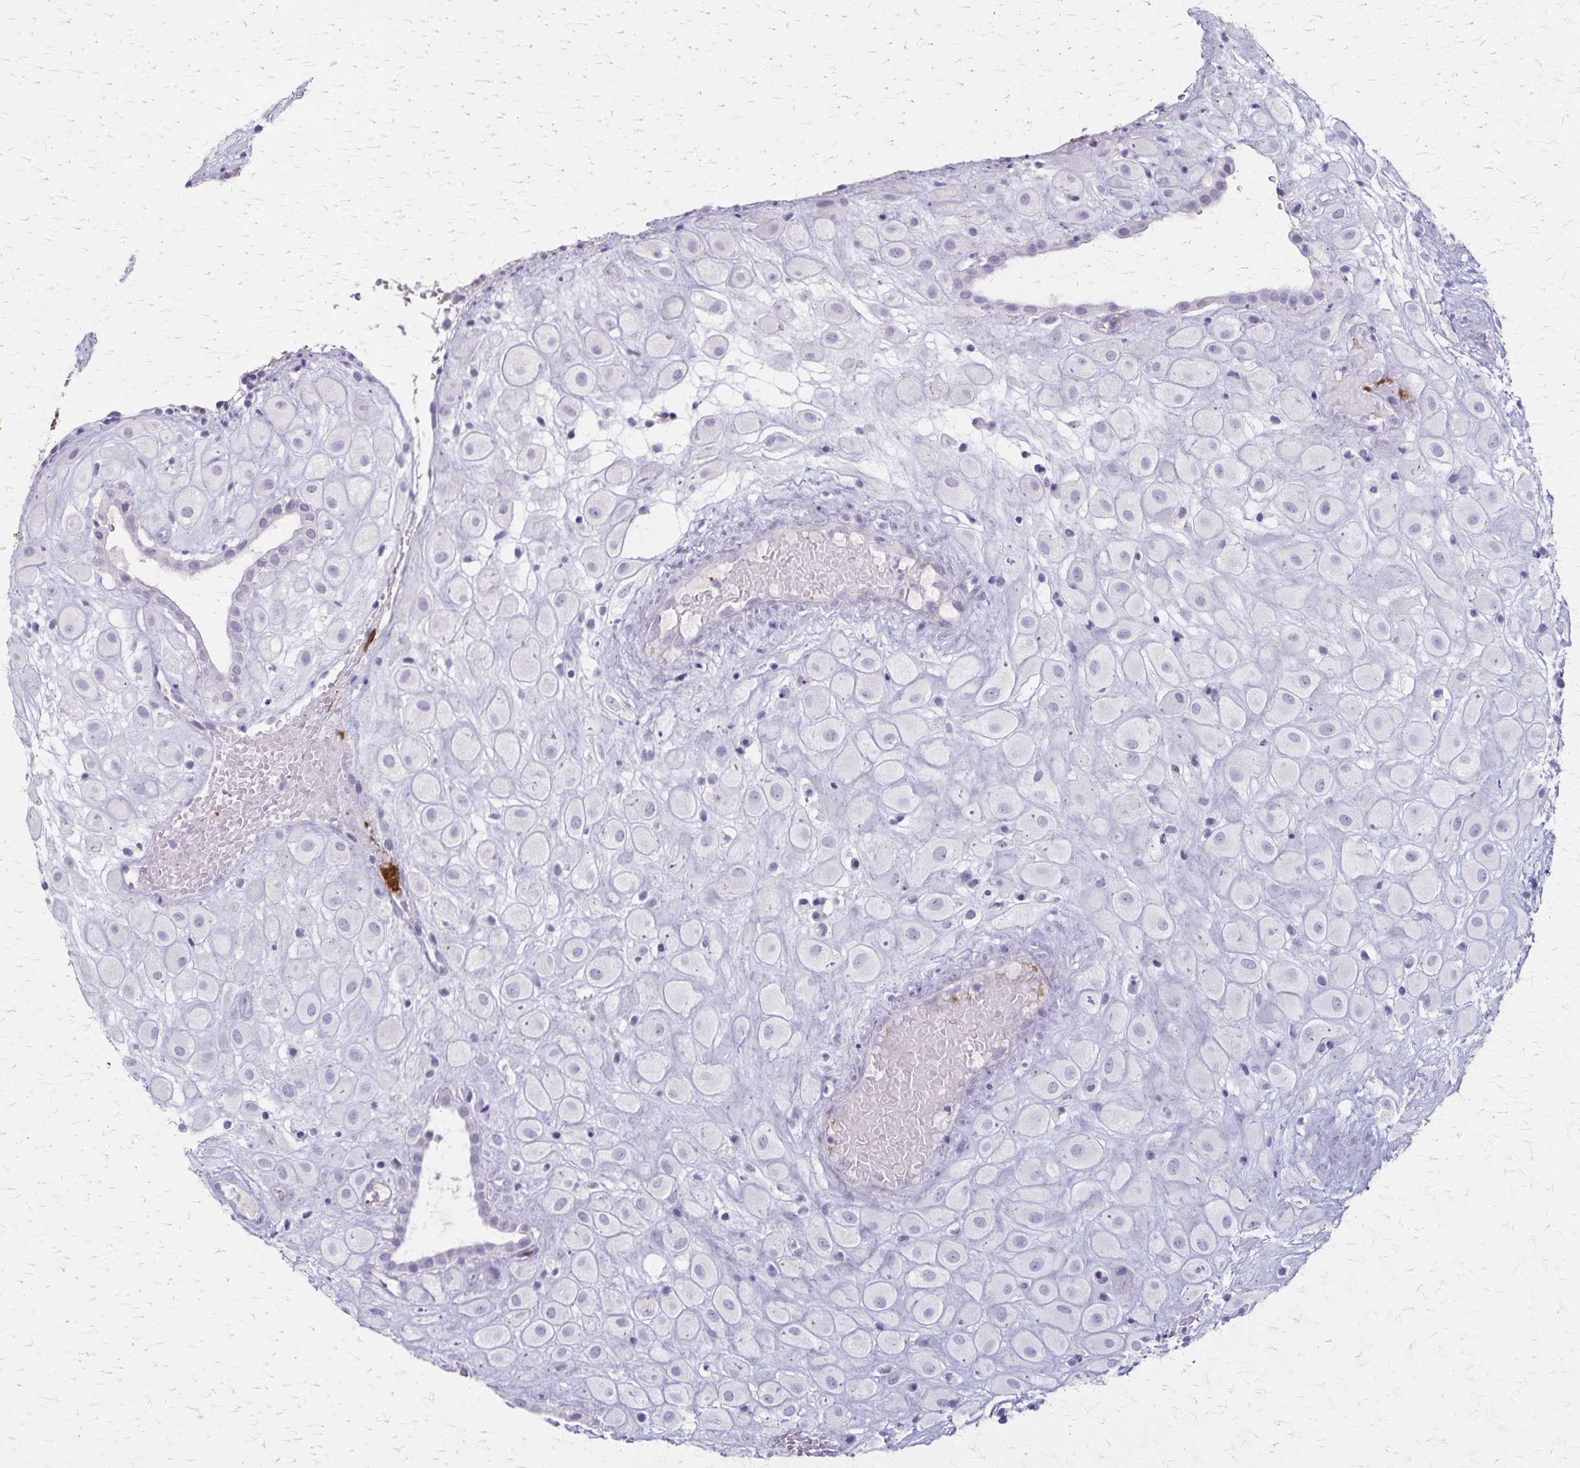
{"staining": {"intensity": "negative", "quantity": "none", "location": "none"}, "tissue": "placenta", "cell_type": "Decidual cells", "image_type": "normal", "snomed": [{"axis": "morphology", "description": "Normal tissue, NOS"}, {"axis": "topography", "description": "Placenta"}], "caption": "This is a histopathology image of immunohistochemistry (IHC) staining of normal placenta, which shows no staining in decidual cells.", "gene": "RASL10B", "patient": {"sex": "female", "age": 24}}